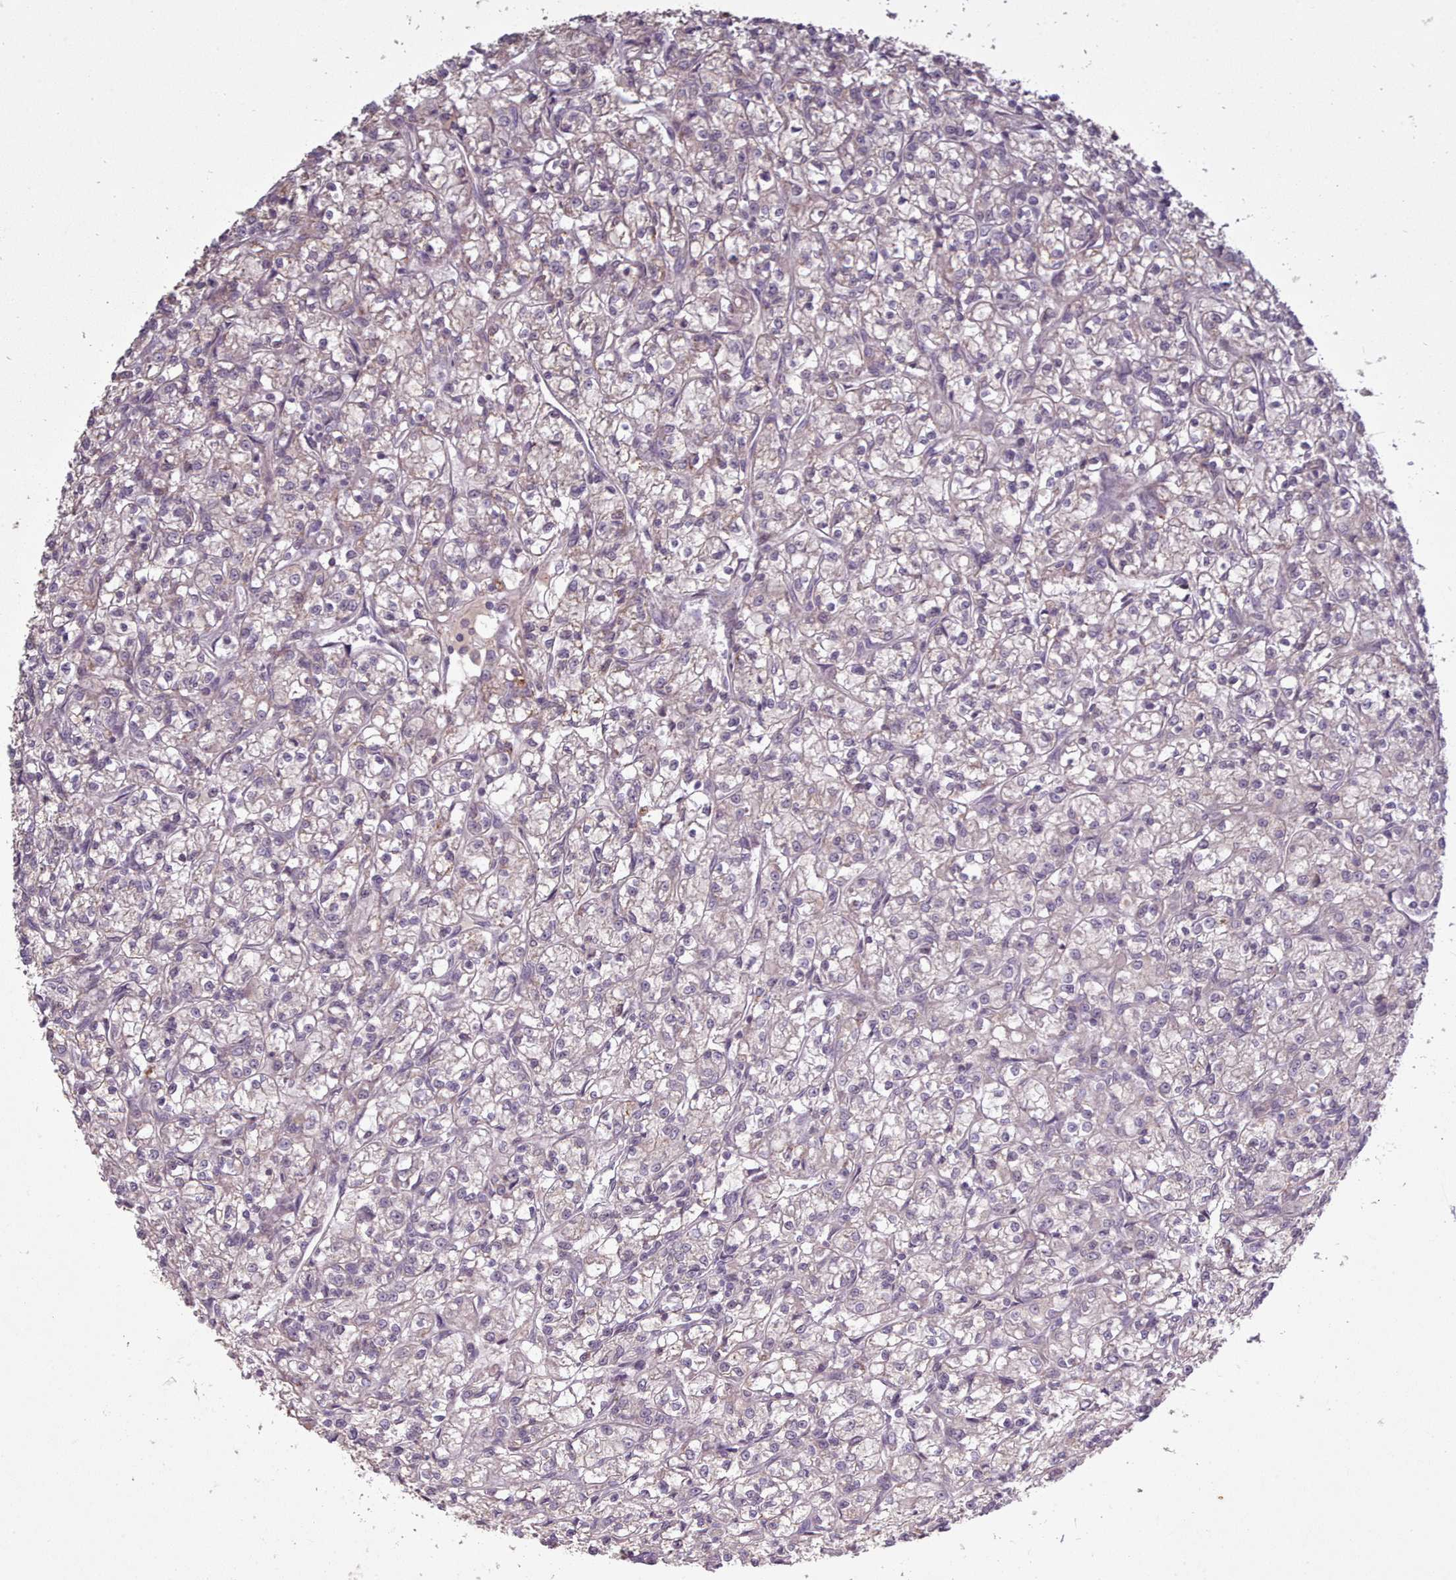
{"staining": {"intensity": "negative", "quantity": "none", "location": "none"}, "tissue": "renal cancer", "cell_type": "Tumor cells", "image_type": "cancer", "snomed": [{"axis": "morphology", "description": "Adenocarcinoma, NOS"}, {"axis": "topography", "description": "Kidney"}], "caption": "The immunohistochemistry histopathology image has no significant expression in tumor cells of renal cancer tissue.", "gene": "LEFTY2", "patient": {"sex": "female", "age": 59}}